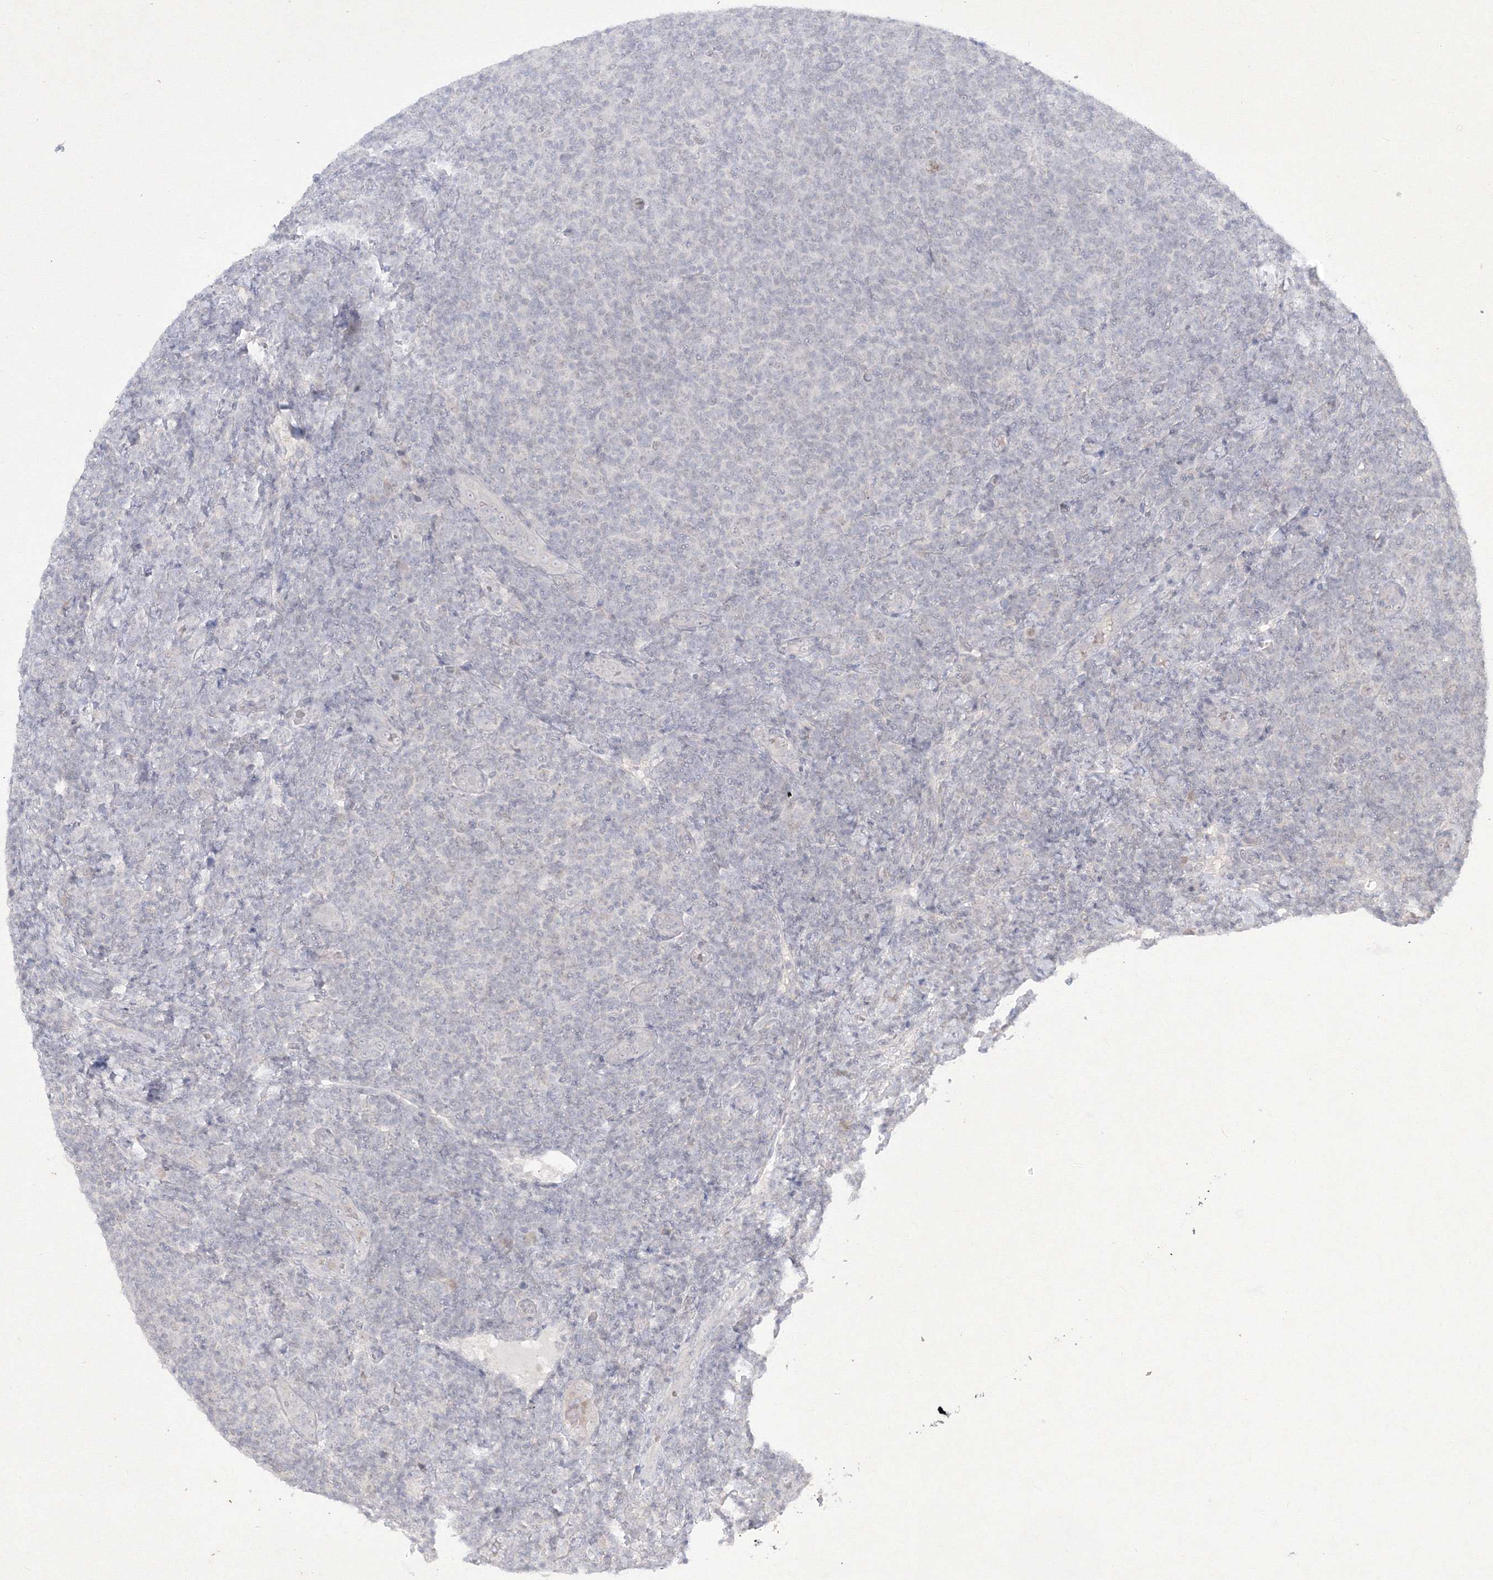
{"staining": {"intensity": "negative", "quantity": "none", "location": "none"}, "tissue": "lymphoma", "cell_type": "Tumor cells", "image_type": "cancer", "snomed": [{"axis": "morphology", "description": "Malignant lymphoma, non-Hodgkin's type, Low grade"}, {"axis": "topography", "description": "Lymph node"}], "caption": "Tumor cells are negative for brown protein staining in lymphoma. The staining was performed using DAB (3,3'-diaminobenzidine) to visualize the protein expression in brown, while the nuclei were stained in blue with hematoxylin (Magnification: 20x).", "gene": "NXPE3", "patient": {"sex": "male", "age": 66}}